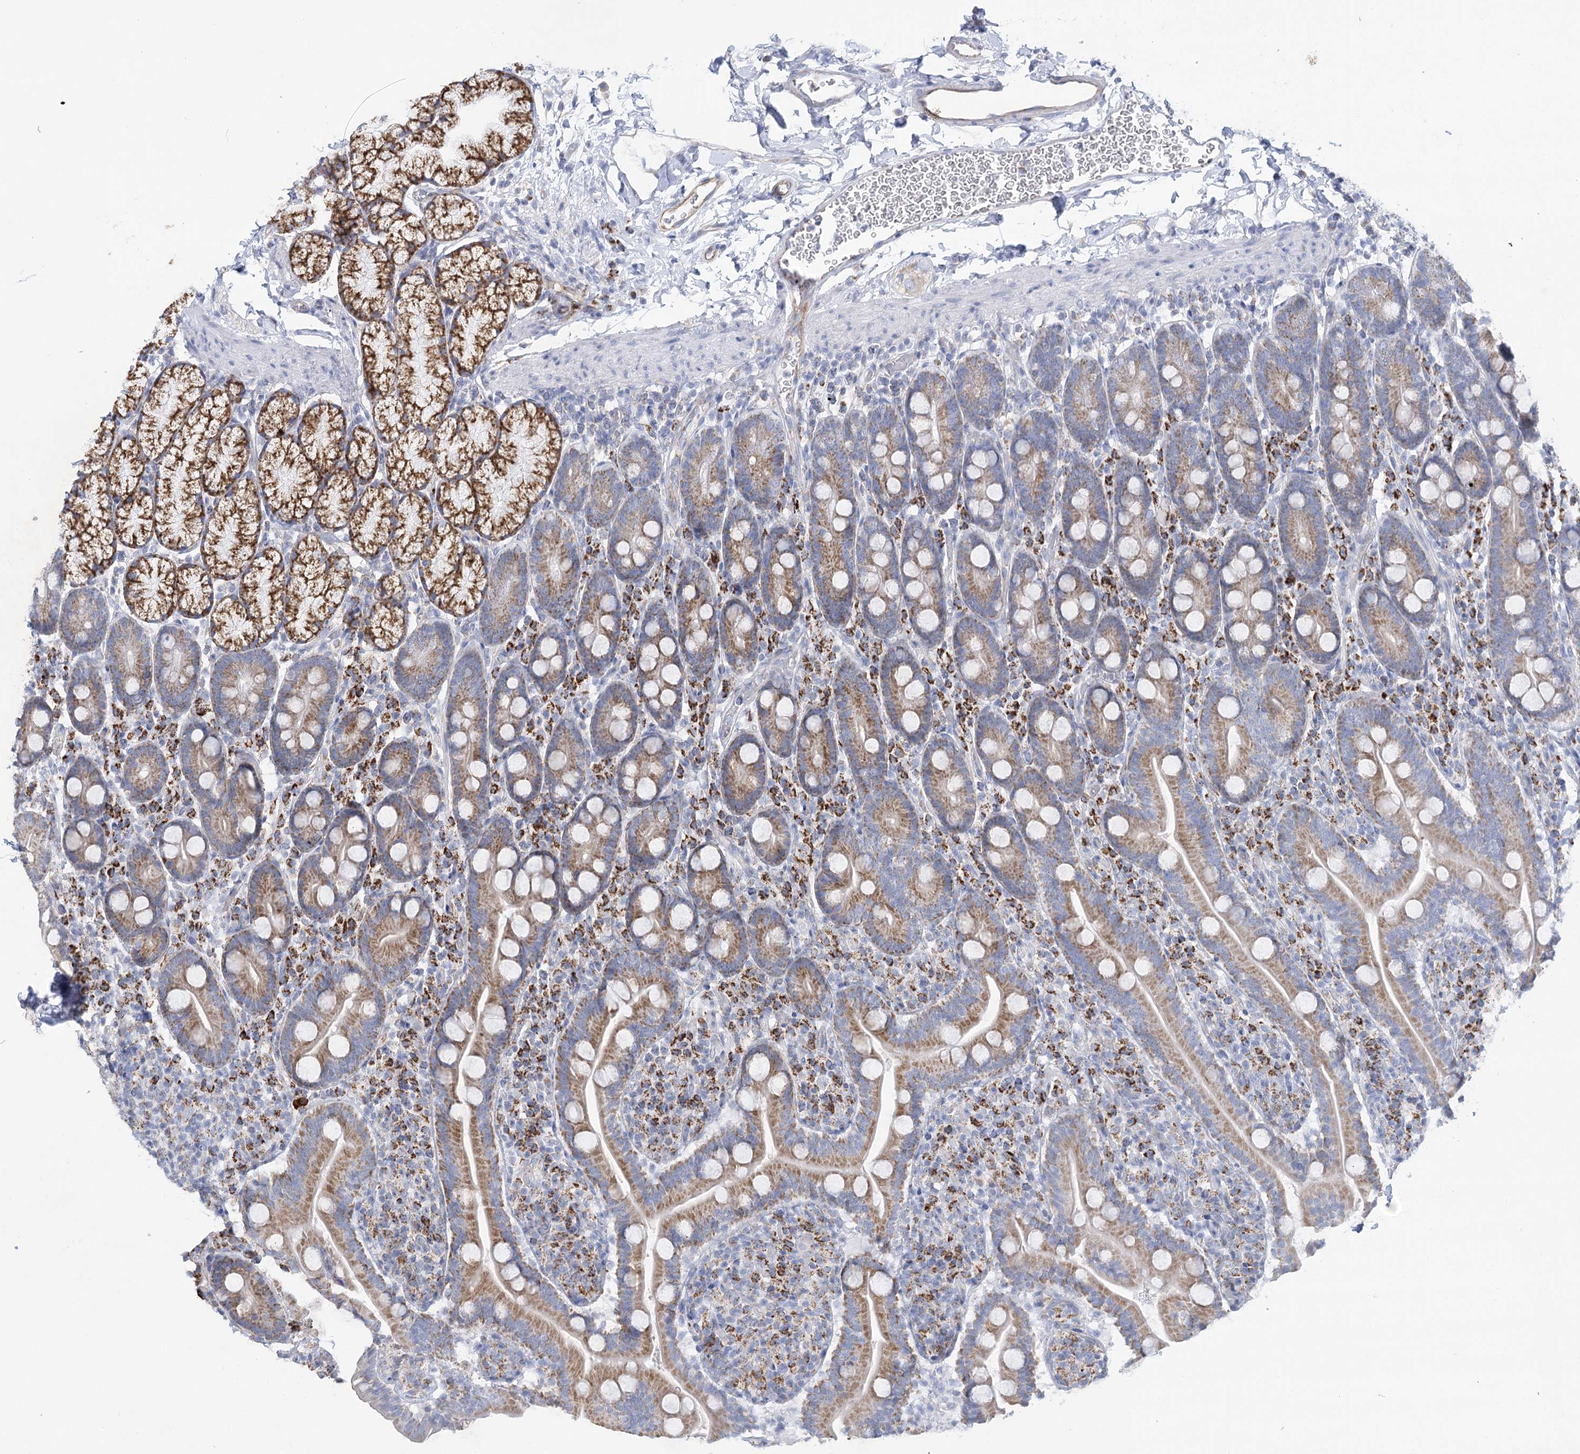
{"staining": {"intensity": "moderate", "quantity": ">75%", "location": "cytoplasmic/membranous"}, "tissue": "duodenum", "cell_type": "Glandular cells", "image_type": "normal", "snomed": [{"axis": "morphology", "description": "Normal tissue, NOS"}, {"axis": "topography", "description": "Duodenum"}], "caption": "Protein staining of normal duodenum displays moderate cytoplasmic/membranous expression in about >75% of glandular cells.", "gene": "DHTKD1", "patient": {"sex": "male", "age": 35}}